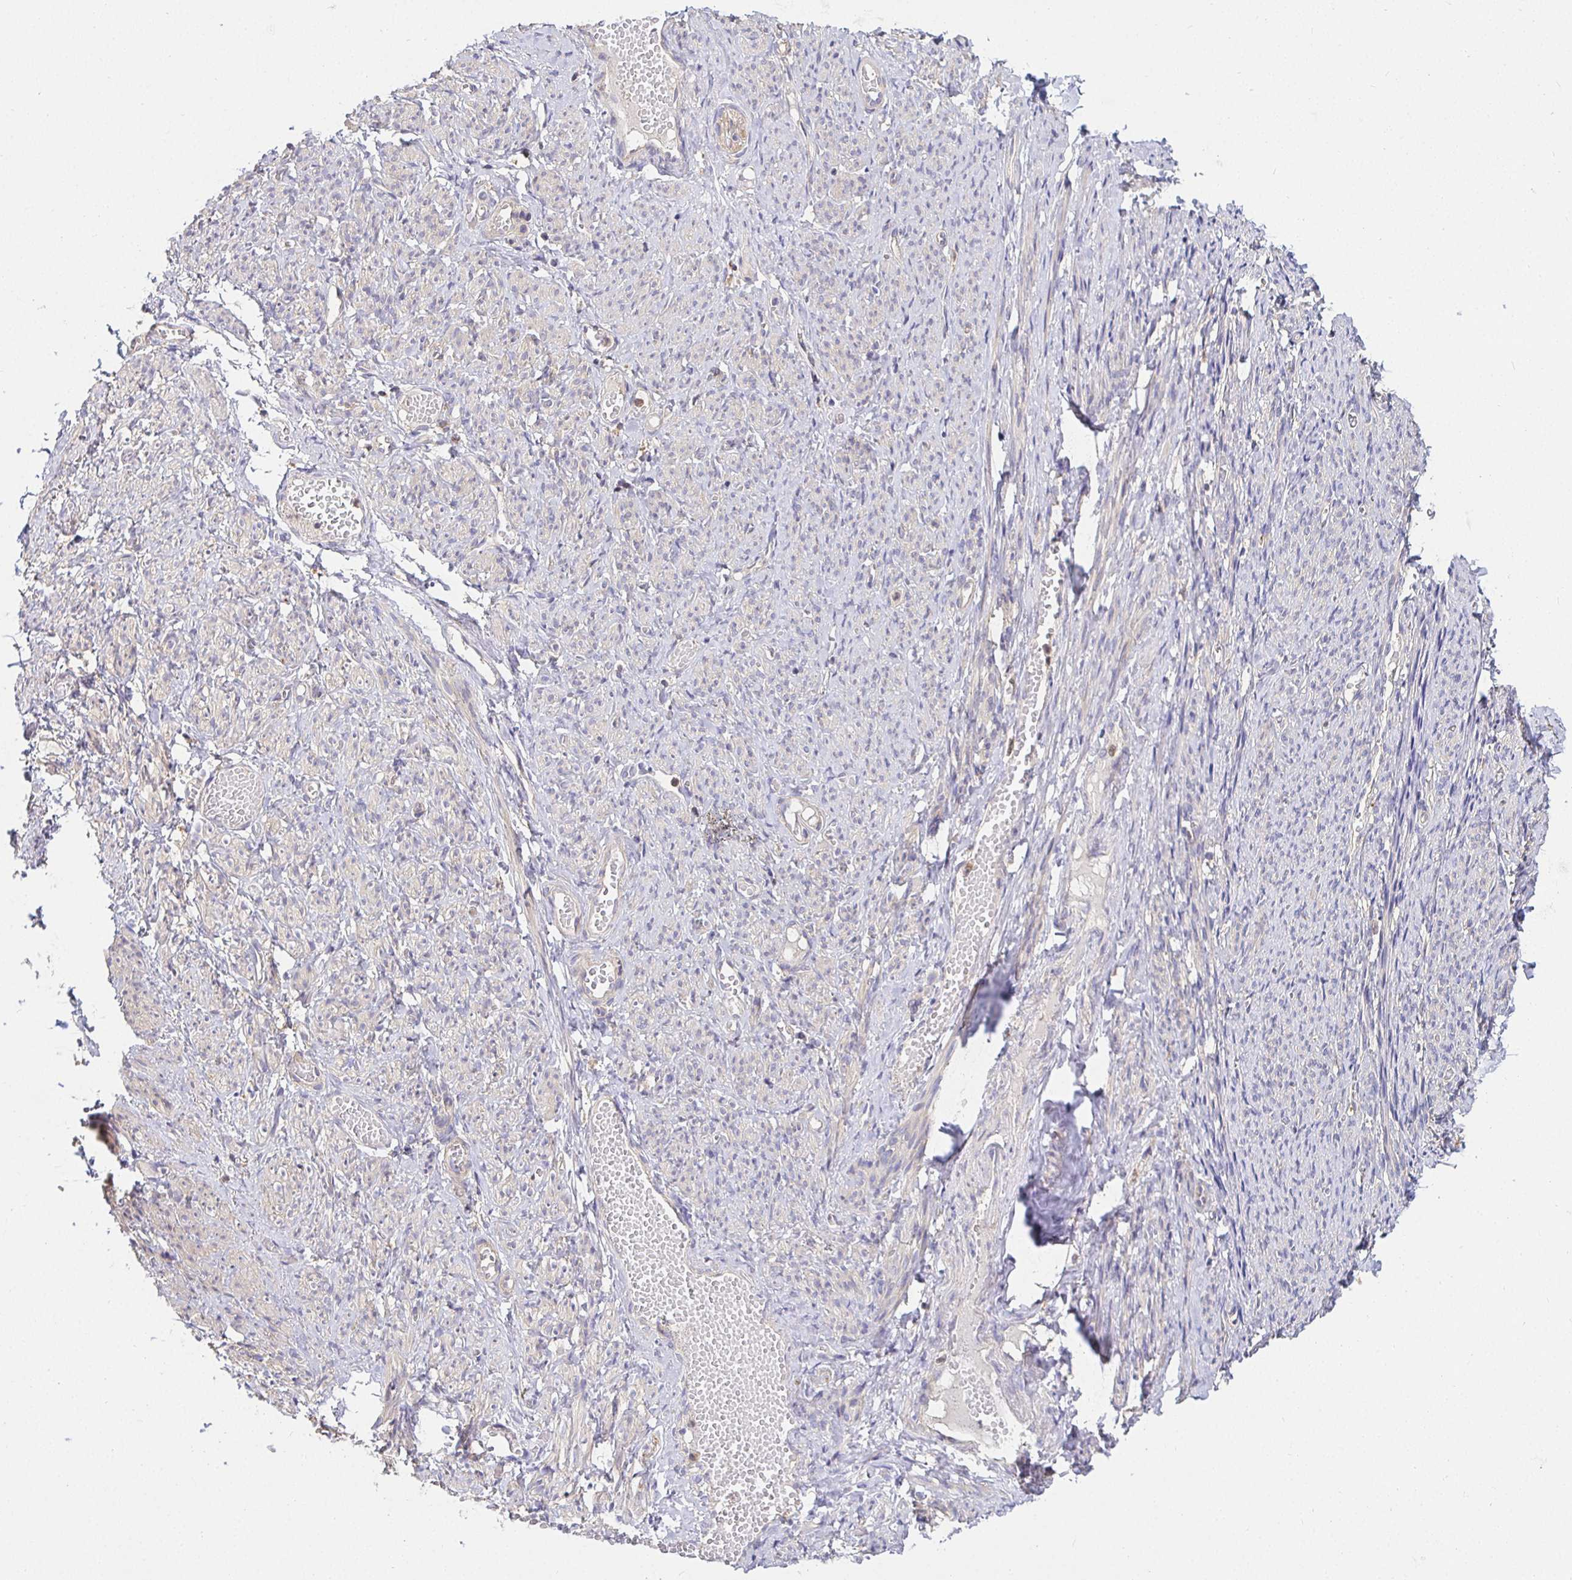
{"staining": {"intensity": "negative", "quantity": "none", "location": "none"}, "tissue": "smooth muscle", "cell_type": "Smooth muscle cells", "image_type": "normal", "snomed": [{"axis": "morphology", "description": "Normal tissue, NOS"}, {"axis": "topography", "description": "Smooth muscle"}], "caption": "Smooth muscle cells are negative for protein expression in normal human smooth muscle. The staining was performed using DAB to visualize the protein expression in brown, while the nuclei were stained in blue with hematoxylin (Magnification: 20x).", "gene": "ATP6V1F", "patient": {"sex": "female", "age": 65}}